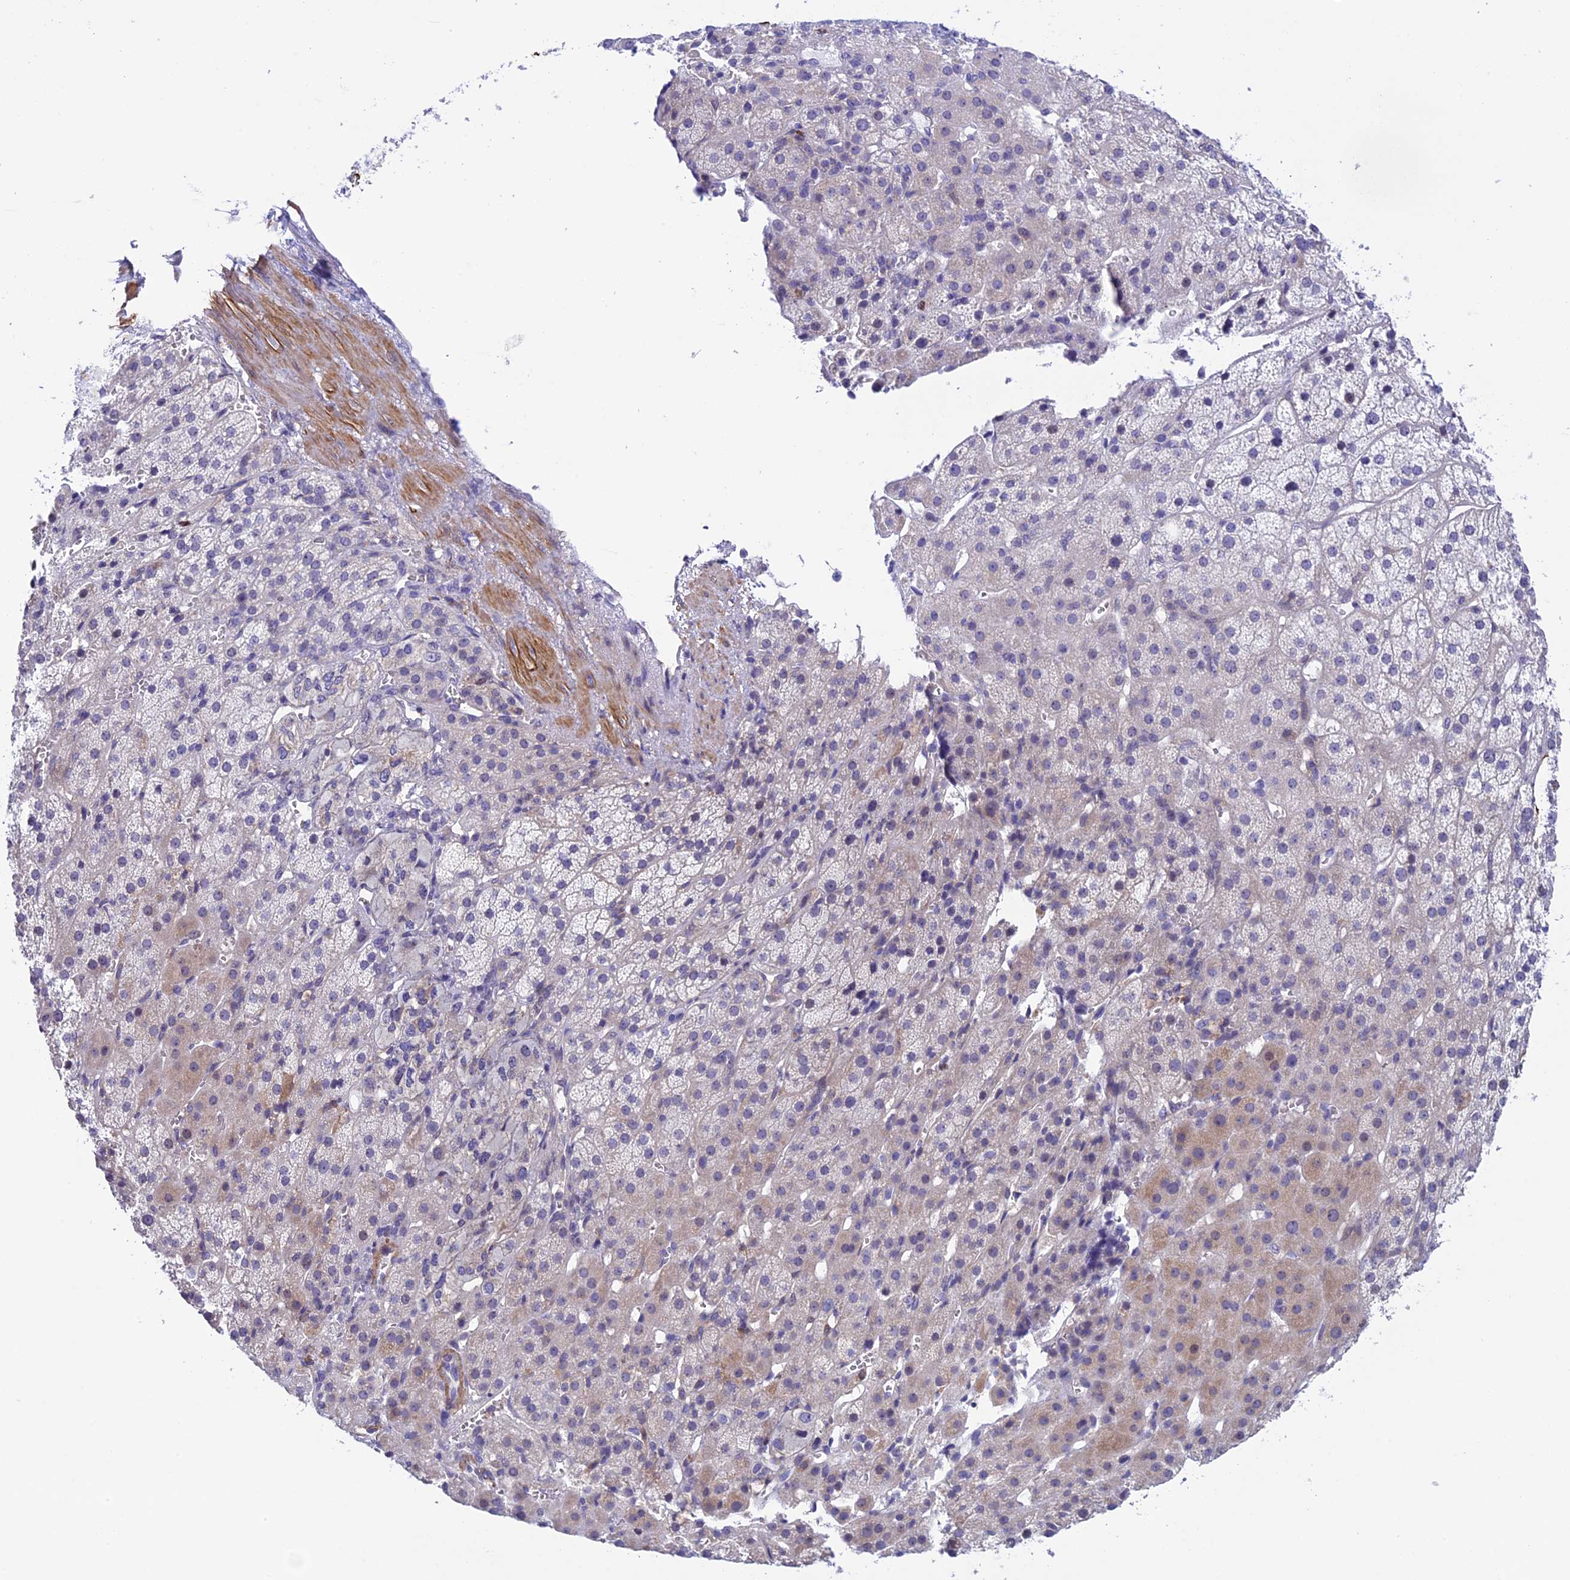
{"staining": {"intensity": "weak", "quantity": "<25%", "location": "cytoplasmic/membranous"}, "tissue": "adrenal gland", "cell_type": "Glandular cells", "image_type": "normal", "snomed": [{"axis": "morphology", "description": "Normal tissue, NOS"}, {"axis": "topography", "description": "Adrenal gland"}], "caption": "Adrenal gland was stained to show a protein in brown. There is no significant staining in glandular cells. The staining is performed using DAB brown chromogen with nuclei counter-stained in using hematoxylin.", "gene": "IGSF6", "patient": {"sex": "female", "age": 57}}